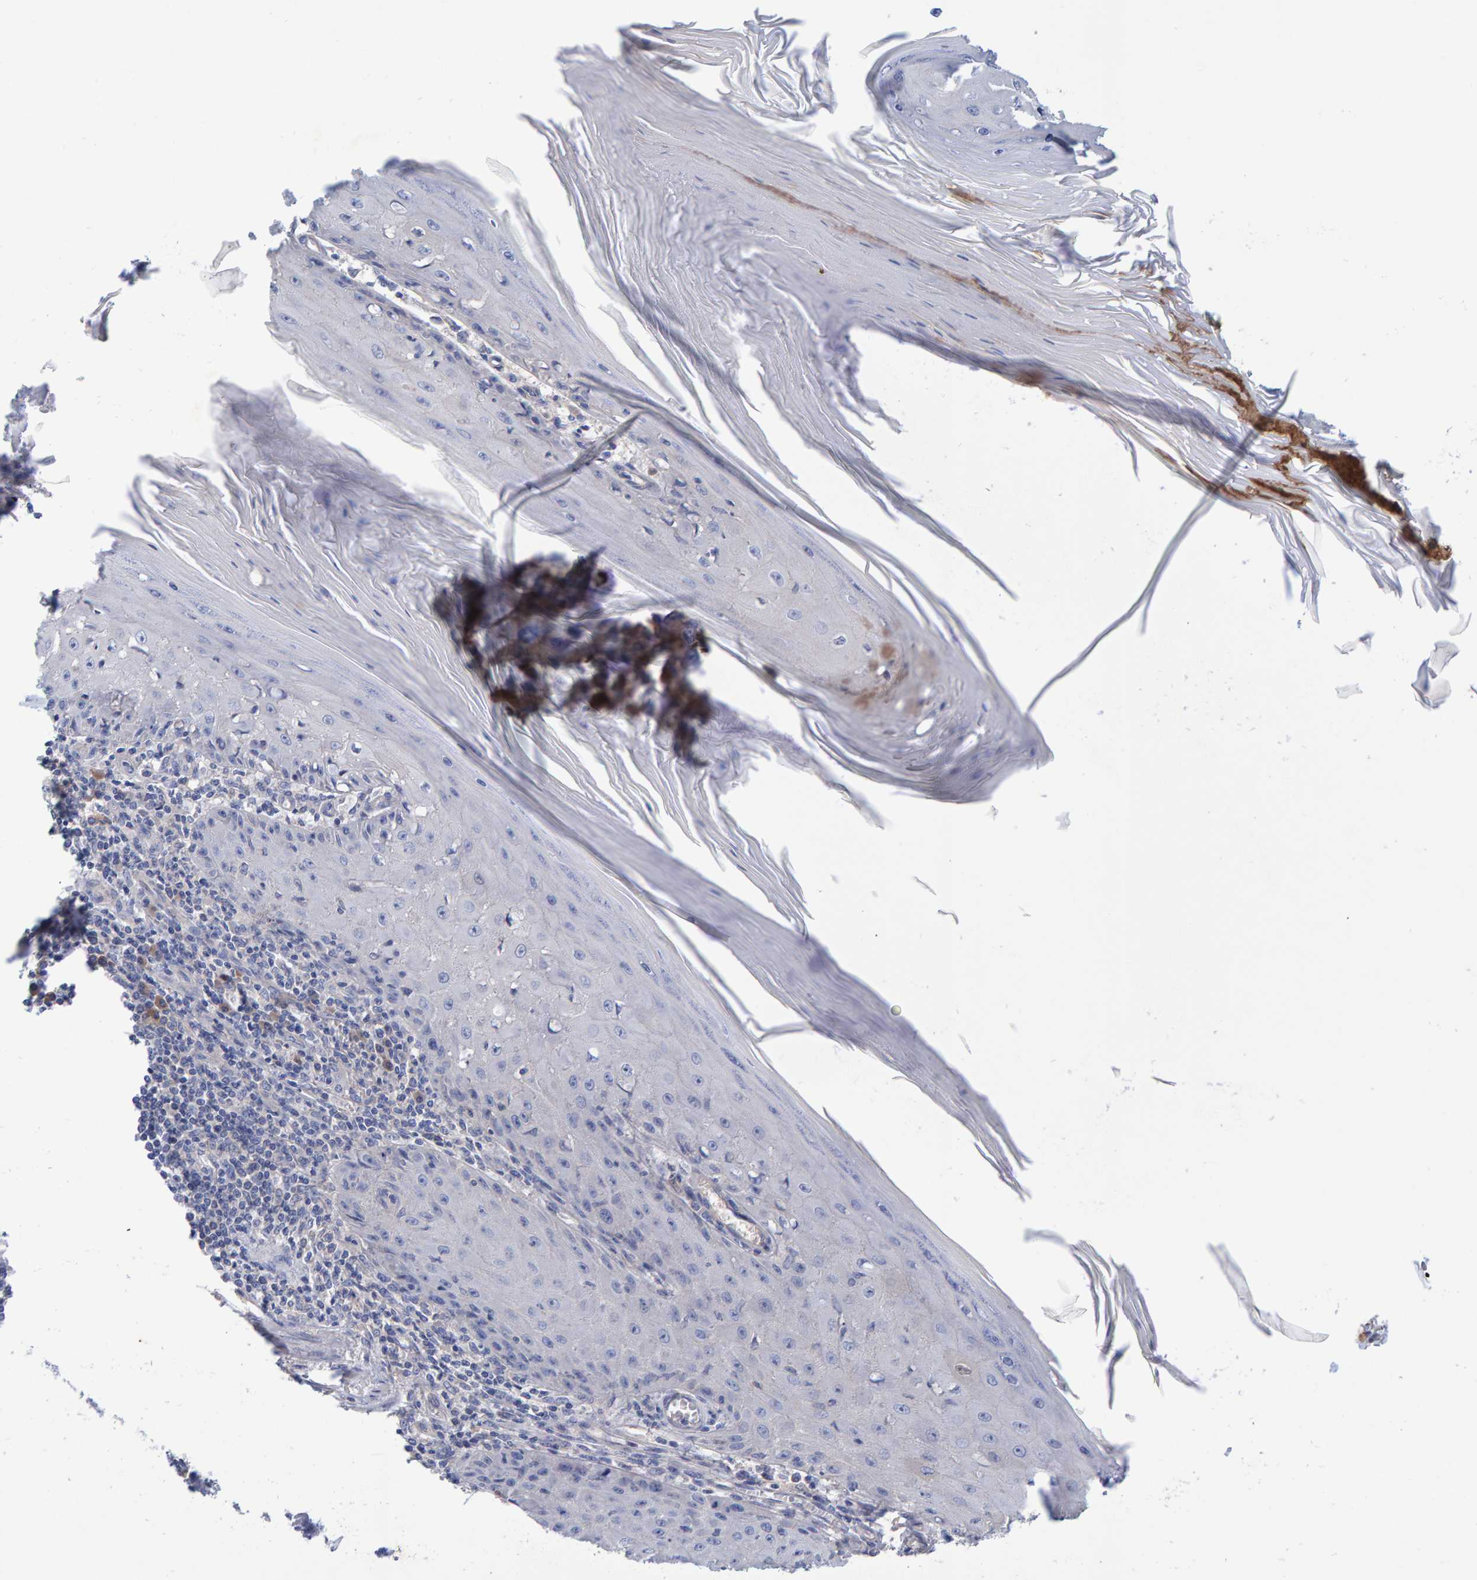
{"staining": {"intensity": "negative", "quantity": "none", "location": "none"}, "tissue": "skin cancer", "cell_type": "Tumor cells", "image_type": "cancer", "snomed": [{"axis": "morphology", "description": "Squamous cell carcinoma, NOS"}, {"axis": "topography", "description": "Skin"}], "caption": "DAB immunohistochemical staining of squamous cell carcinoma (skin) demonstrates no significant positivity in tumor cells. The staining was performed using DAB to visualize the protein expression in brown, while the nuclei were stained in blue with hematoxylin (Magnification: 20x).", "gene": "EFR3A", "patient": {"sex": "female", "age": 73}}